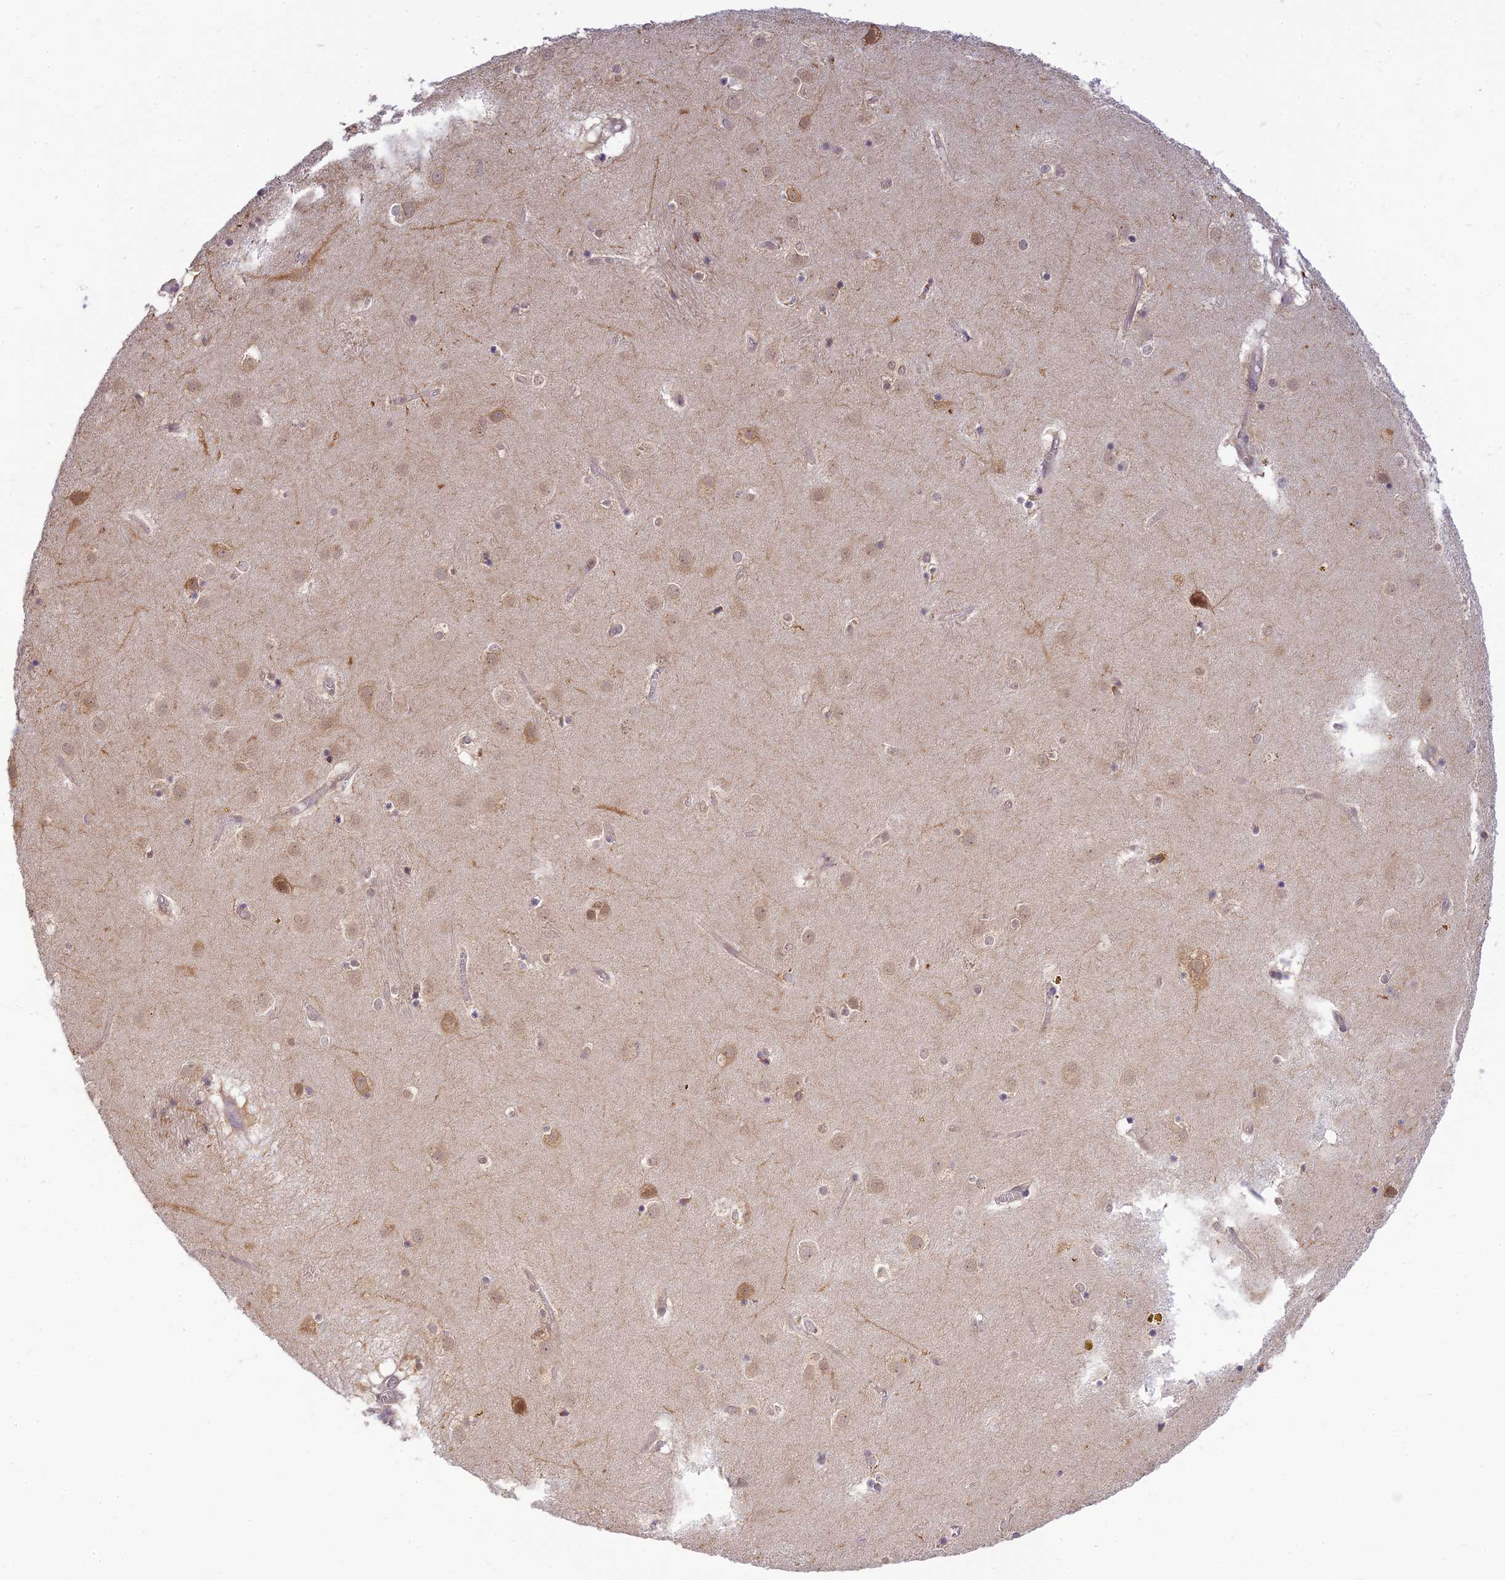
{"staining": {"intensity": "weak", "quantity": "<25%", "location": "cytoplasmic/membranous"}, "tissue": "caudate", "cell_type": "Glial cells", "image_type": "normal", "snomed": [{"axis": "morphology", "description": "Normal tissue, NOS"}, {"axis": "topography", "description": "Lateral ventricle wall"}], "caption": "Glial cells show no significant positivity in unremarkable caudate. (Brightfield microscopy of DAB (3,3'-diaminobenzidine) immunohistochemistry (IHC) at high magnification).", "gene": "SKIC8", "patient": {"sex": "male", "age": 70}}